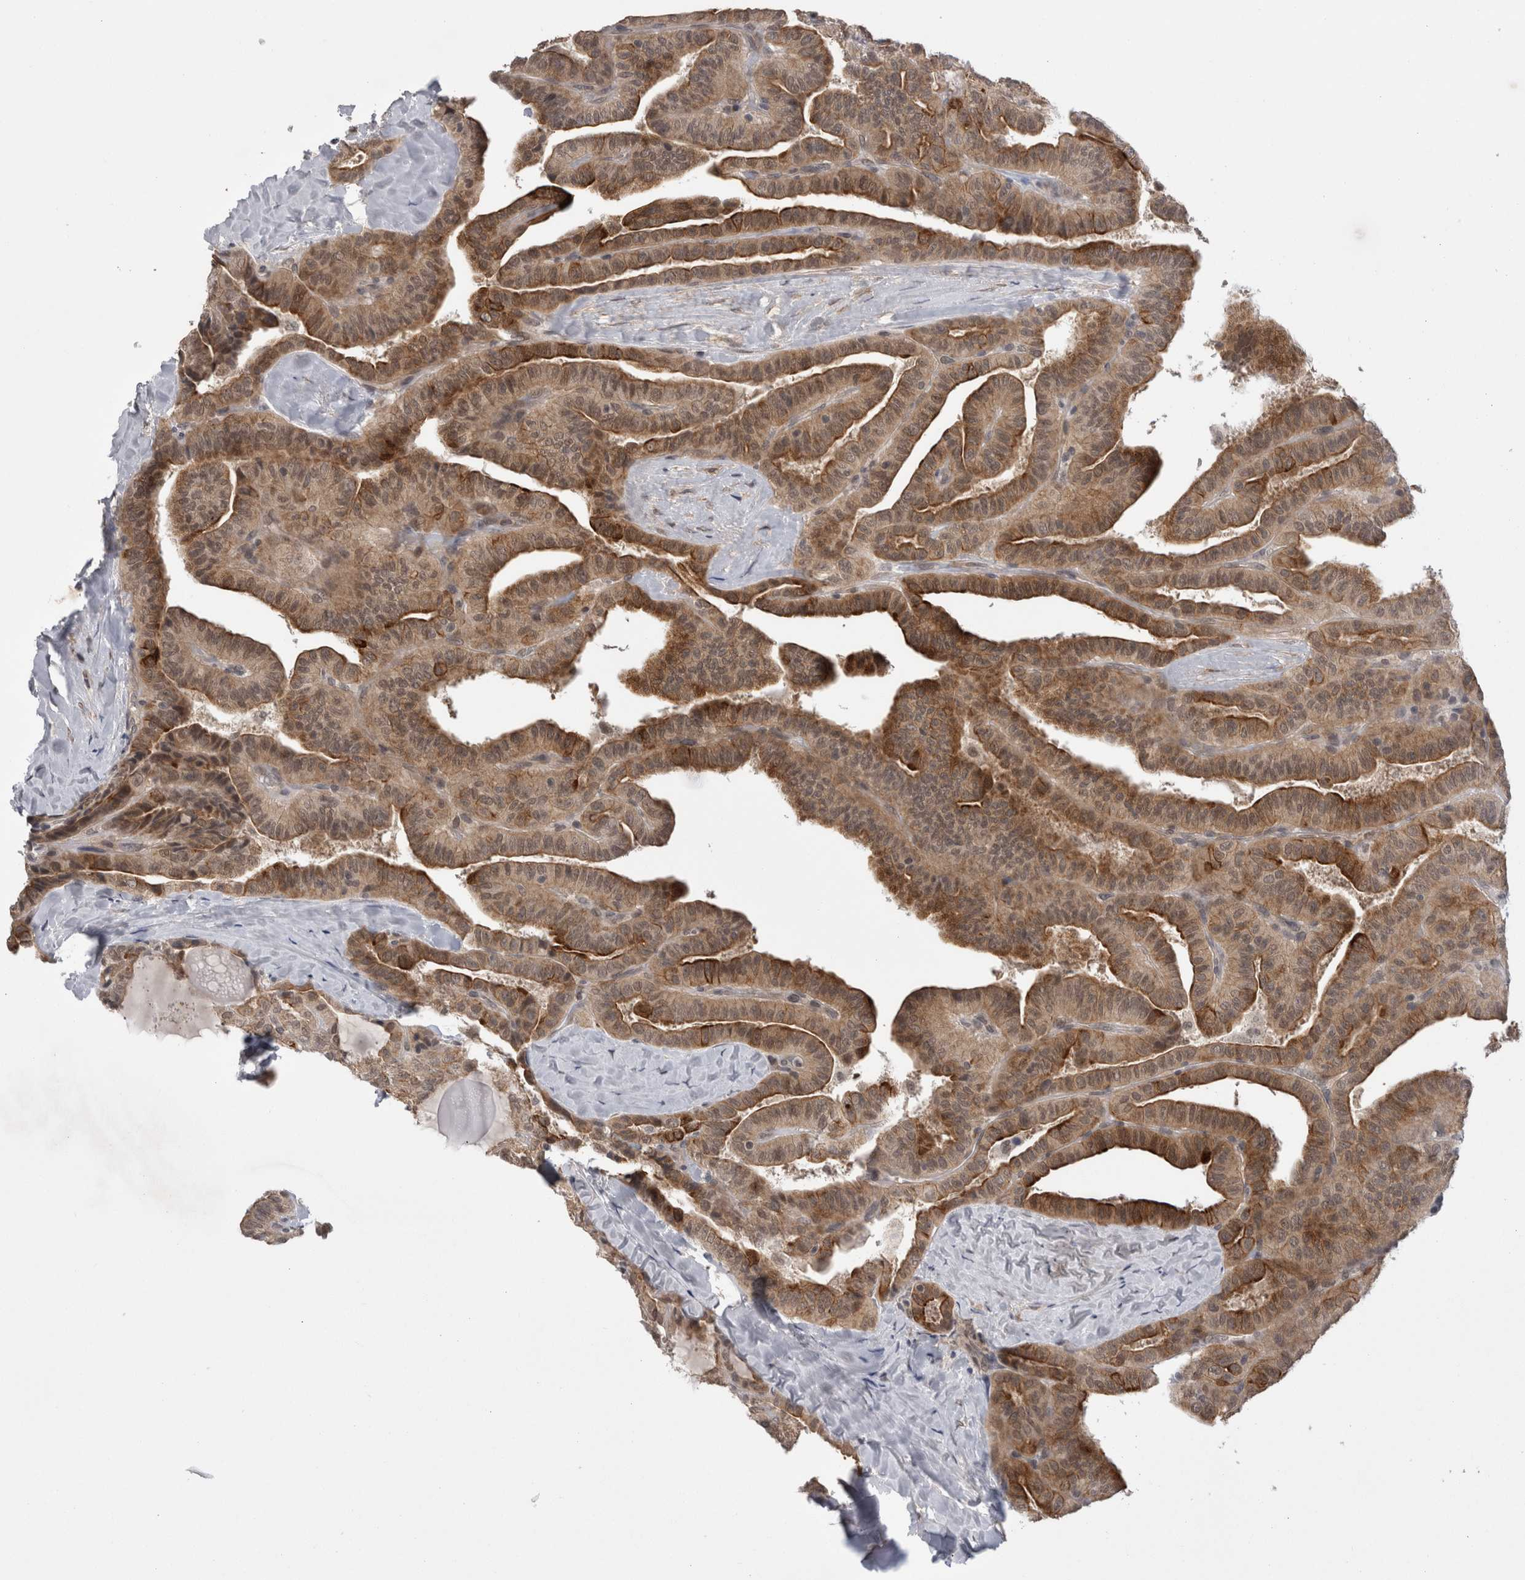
{"staining": {"intensity": "moderate", "quantity": ">75%", "location": "cytoplasmic/membranous"}, "tissue": "thyroid cancer", "cell_type": "Tumor cells", "image_type": "cancer", "snomed": [{"axis": "morphology", "description": "Papillary adenocarcinoma, NOS"}, {"axis": "topography", "description": "Thyroid gland"}], "caption": "Thyroid cancer (papillary adenocarcinoma) stained for a protein (brown) demonstrates moderate cytoplasmic/membranous positive positivity in approximately >75% of tumor cells.", "gene": "ZNF341", "patient": {"sex": "male", "age": 77}}